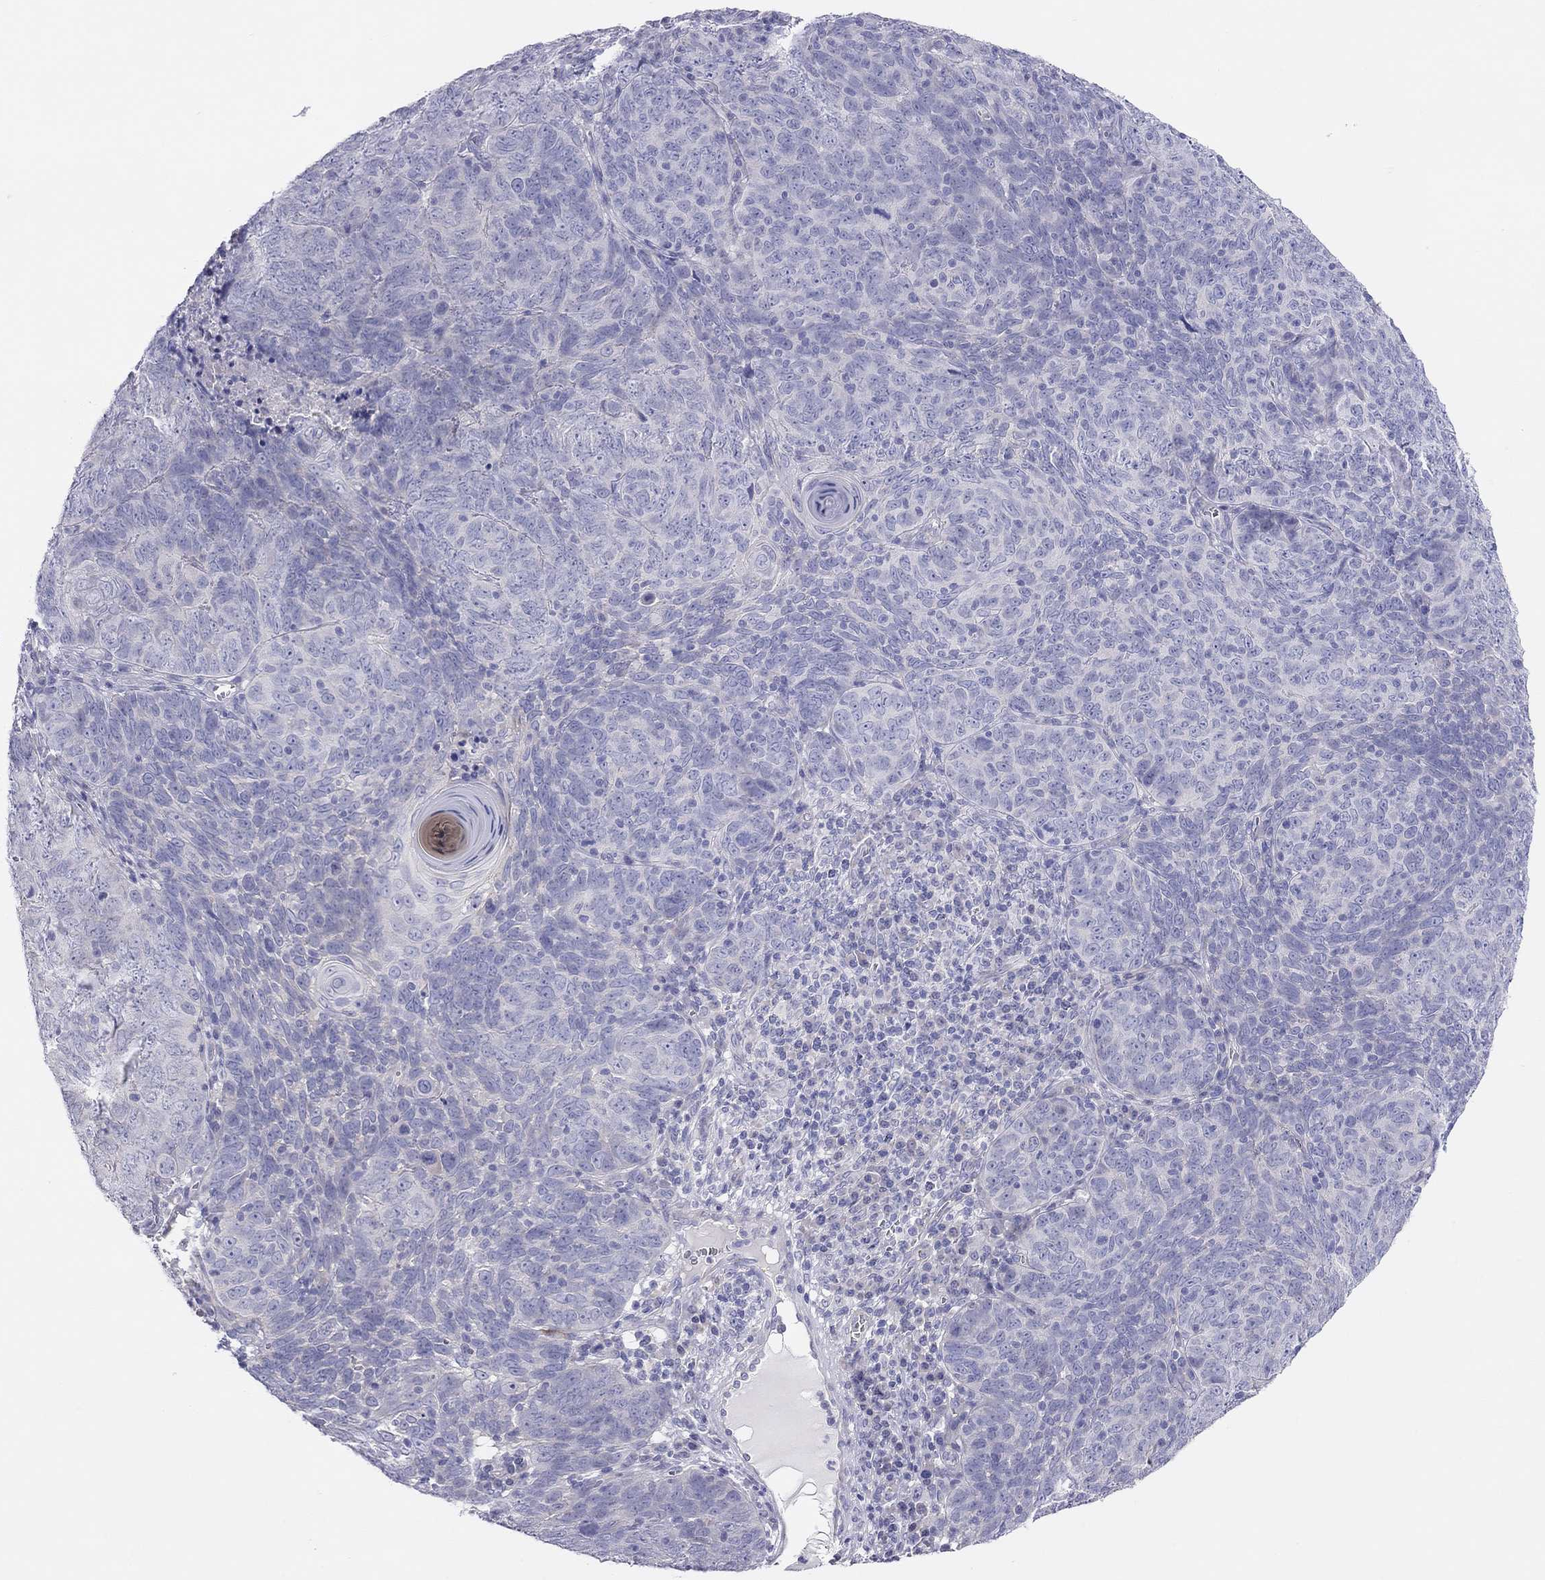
{"staining": {"intensity": "negative", "quantity": "none", "location": "none"}, "tissue": "skin cancer", "cell_type": "Tumor cells", "image_type": "cancer", "snomed": [{"axis": "morphology", "description": "Squamous cell carcinoma, NOS"}, {"axis": "topography", "description": "Skin"}, {"axis": "topography", "description": "Anal"}], "caption": "Tumor cells show no significant staining in skin cancer (squamous cell carcinoma).", "gene": "MGAT4C", "patient": {"sex": "female", "age": 51}}